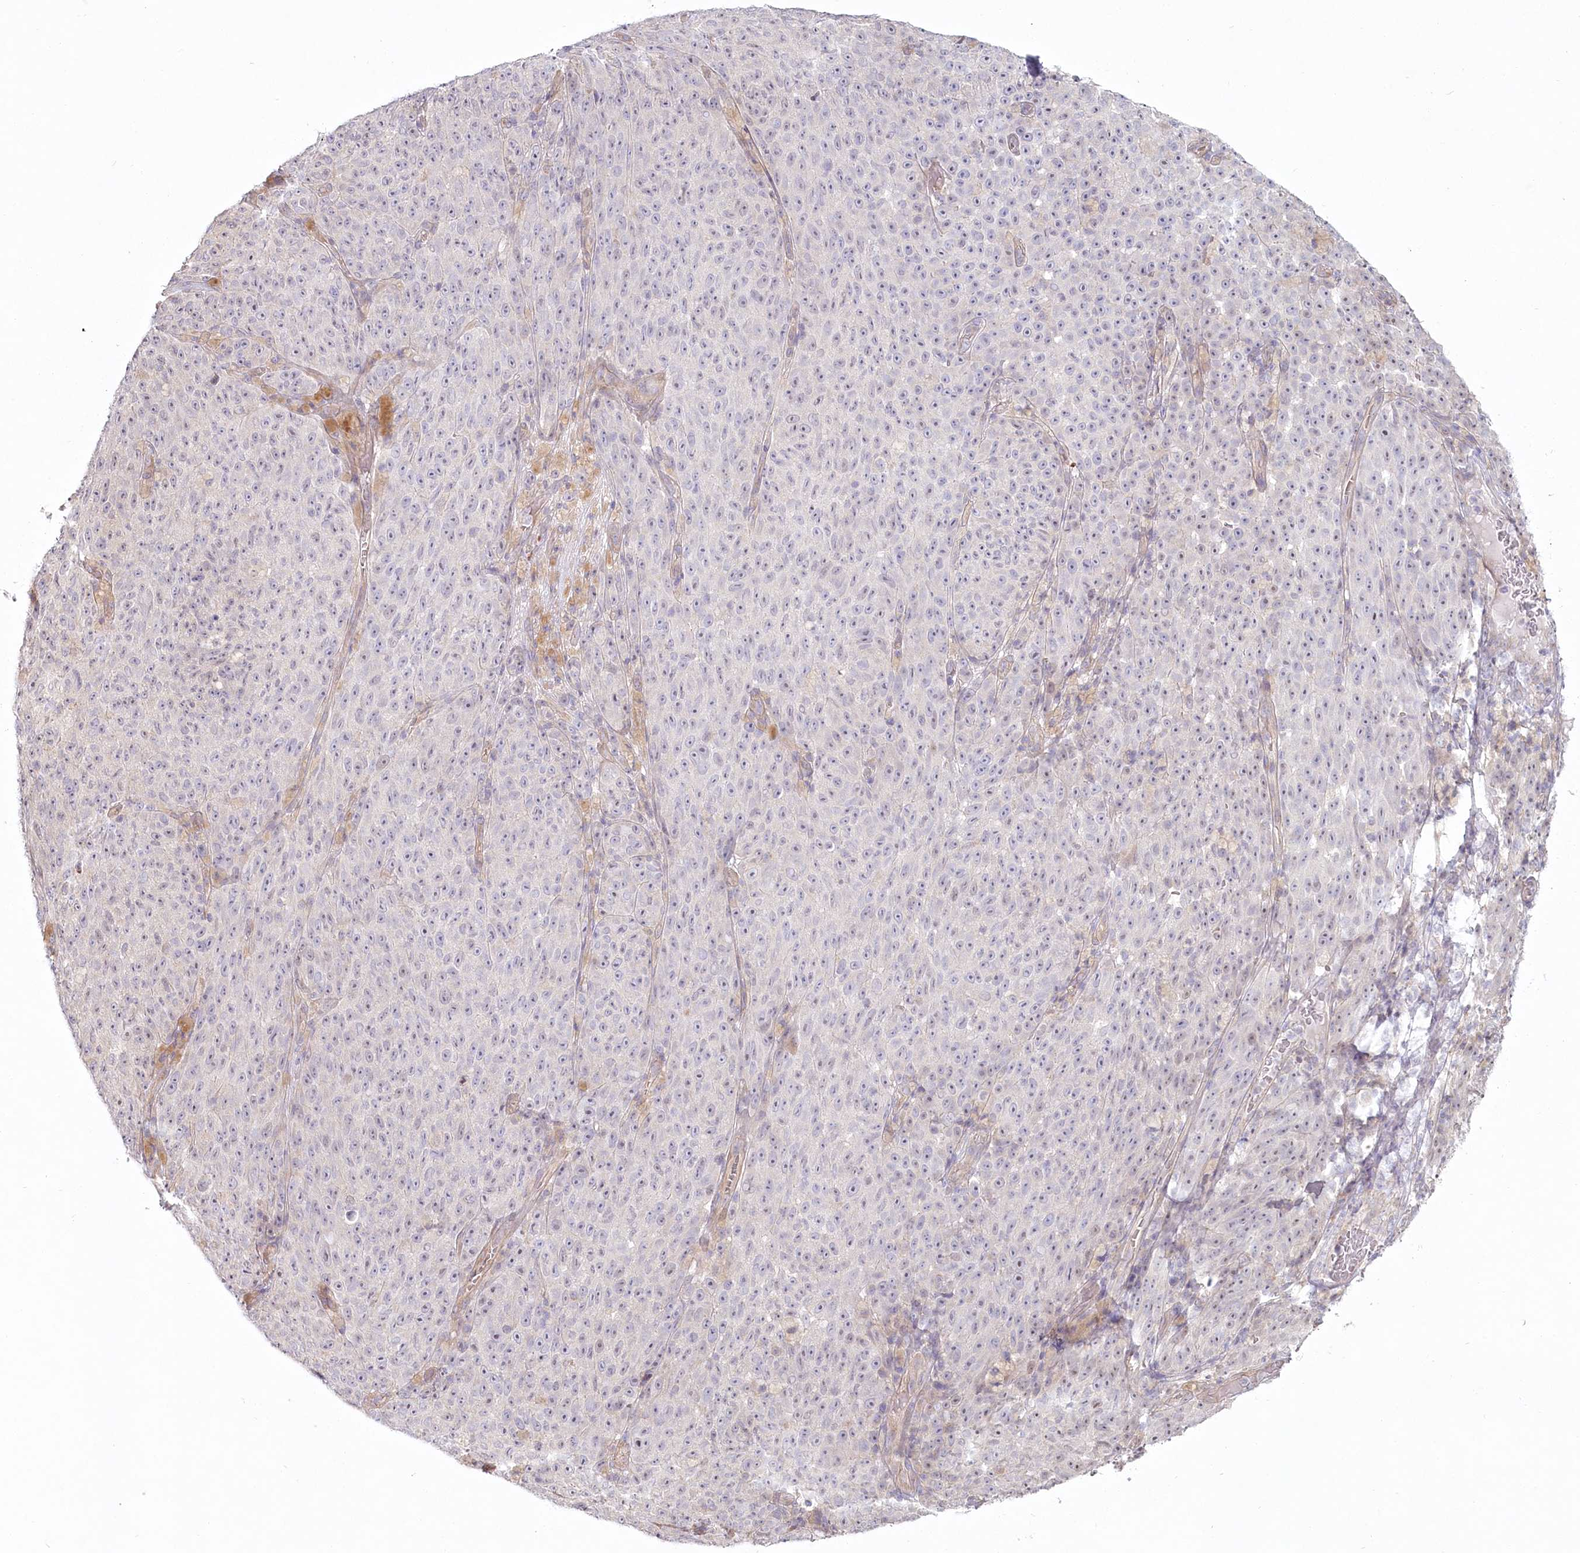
{"staining": {"intensity": "negative", "quantity": "none", "location": "none"}, "tissue": "melanoma", "cell_type": "Tumor cells", "image_type": "cancer", "snomed": [{"axis": "morphology", "description": "Malignant melanoma, NOS"}, {"axis": "topography", "description": "Skin"}], "caption": "There is no significant positivity in tumor cells of malignant melanoma. The staining is performed using DAB brown chromogen with nuclei counter-stained in using hematoxylin.", "gene": "SPINK13", "patient": {"sex": "female", "age": 82}}